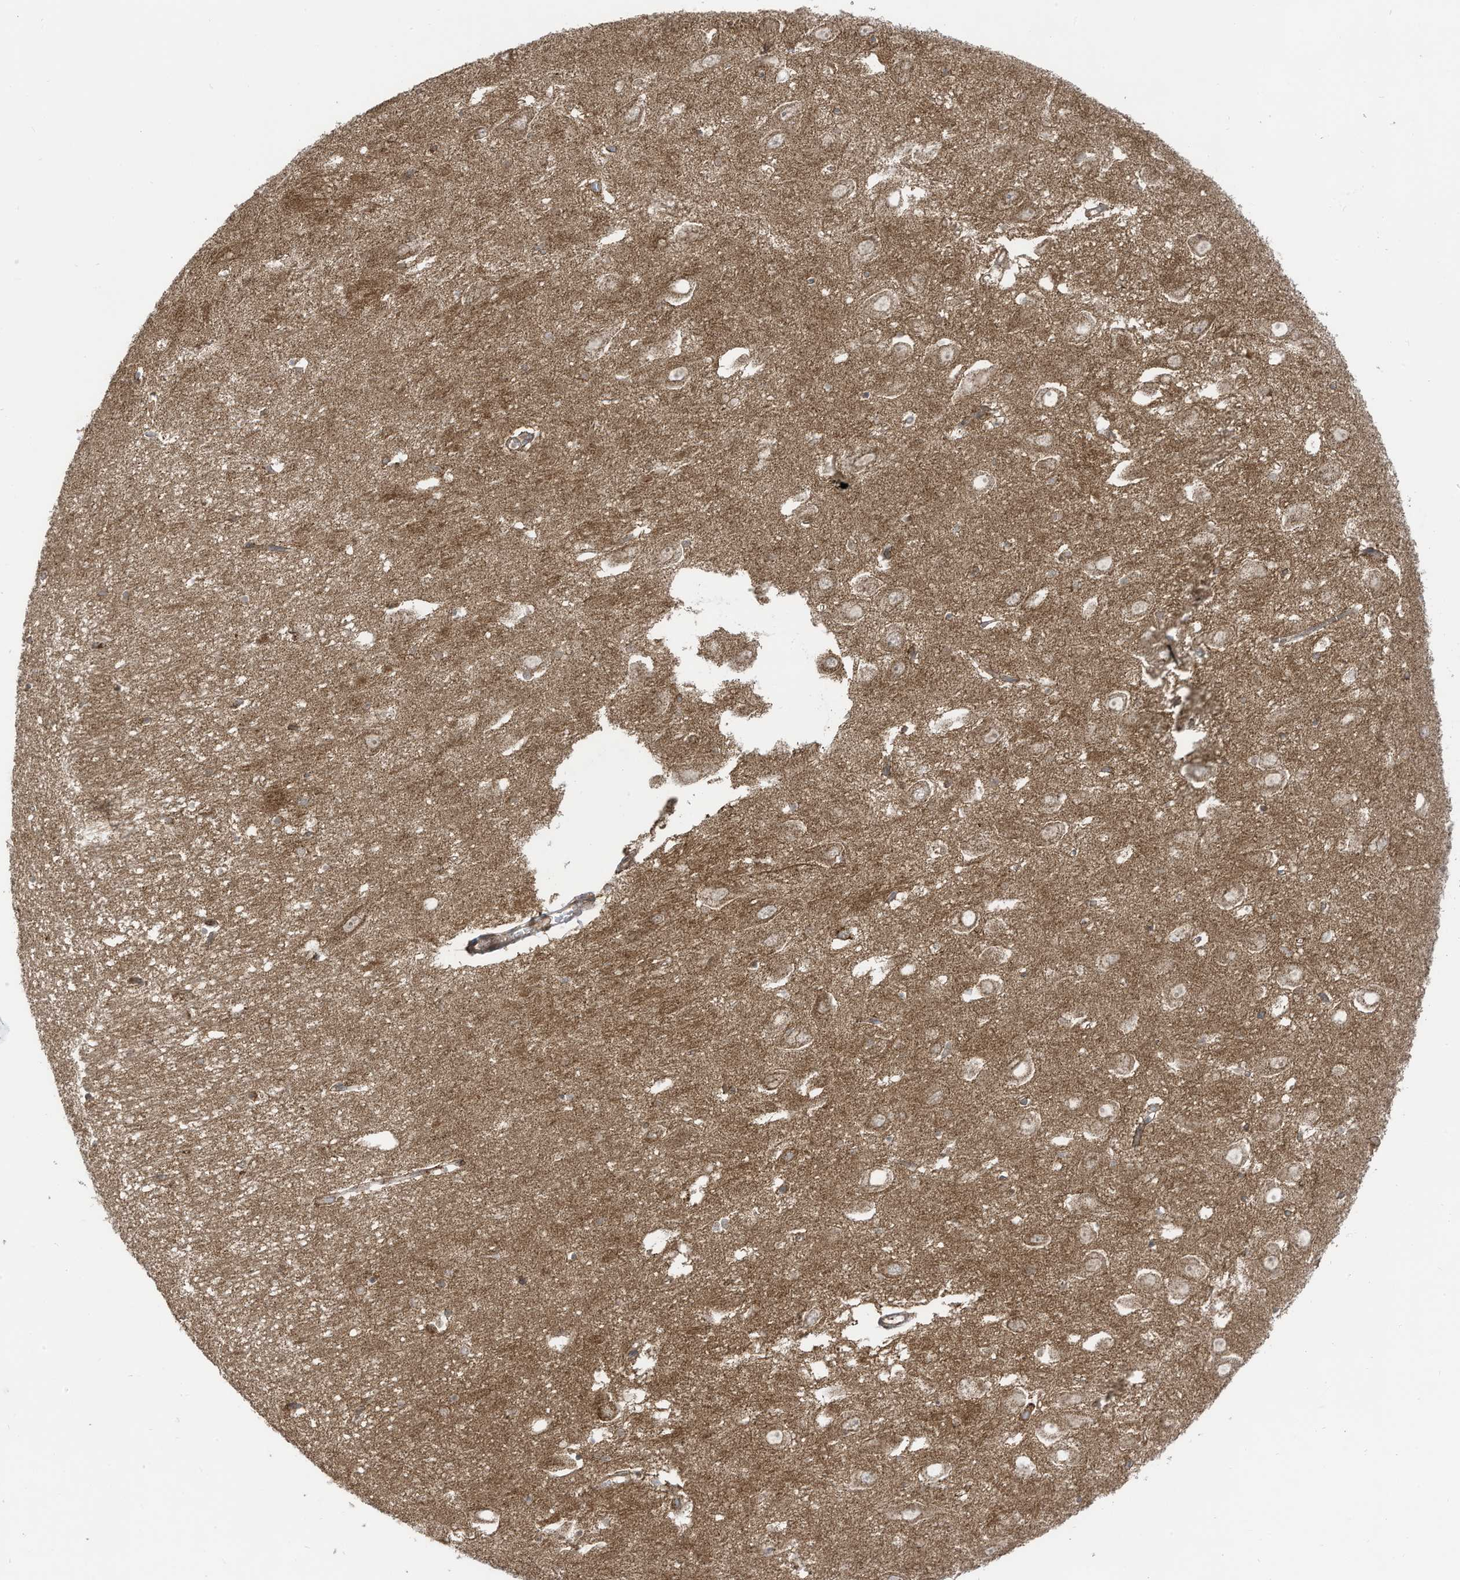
{"staining": {"intensity": "moderate", "quantity": "25%-75%", "location": "cytoplasmic/membranous"}, "tissue": "hippocampus", "cell_type": "Glial cells", "image_type": "normal", "snomed": [{"axis": "morphology", "description": "Normal tissue, NOS"}, {"axis": "topography", "description": "Hippocampus"}], "caption": "High-power microscopy captured an IHC histopathology image of unremarkable hippocampus, revealing moderate cytoplasmic/membranous positivity in approximately 25%-75% of glial cells. The protein of interest is stained brown, and the nuclei are stained in blue (DAB IHC with brightfield microscopy, high magnification).", "gene": "REPS1", "patient": {"sex": "female", "age": 64}}